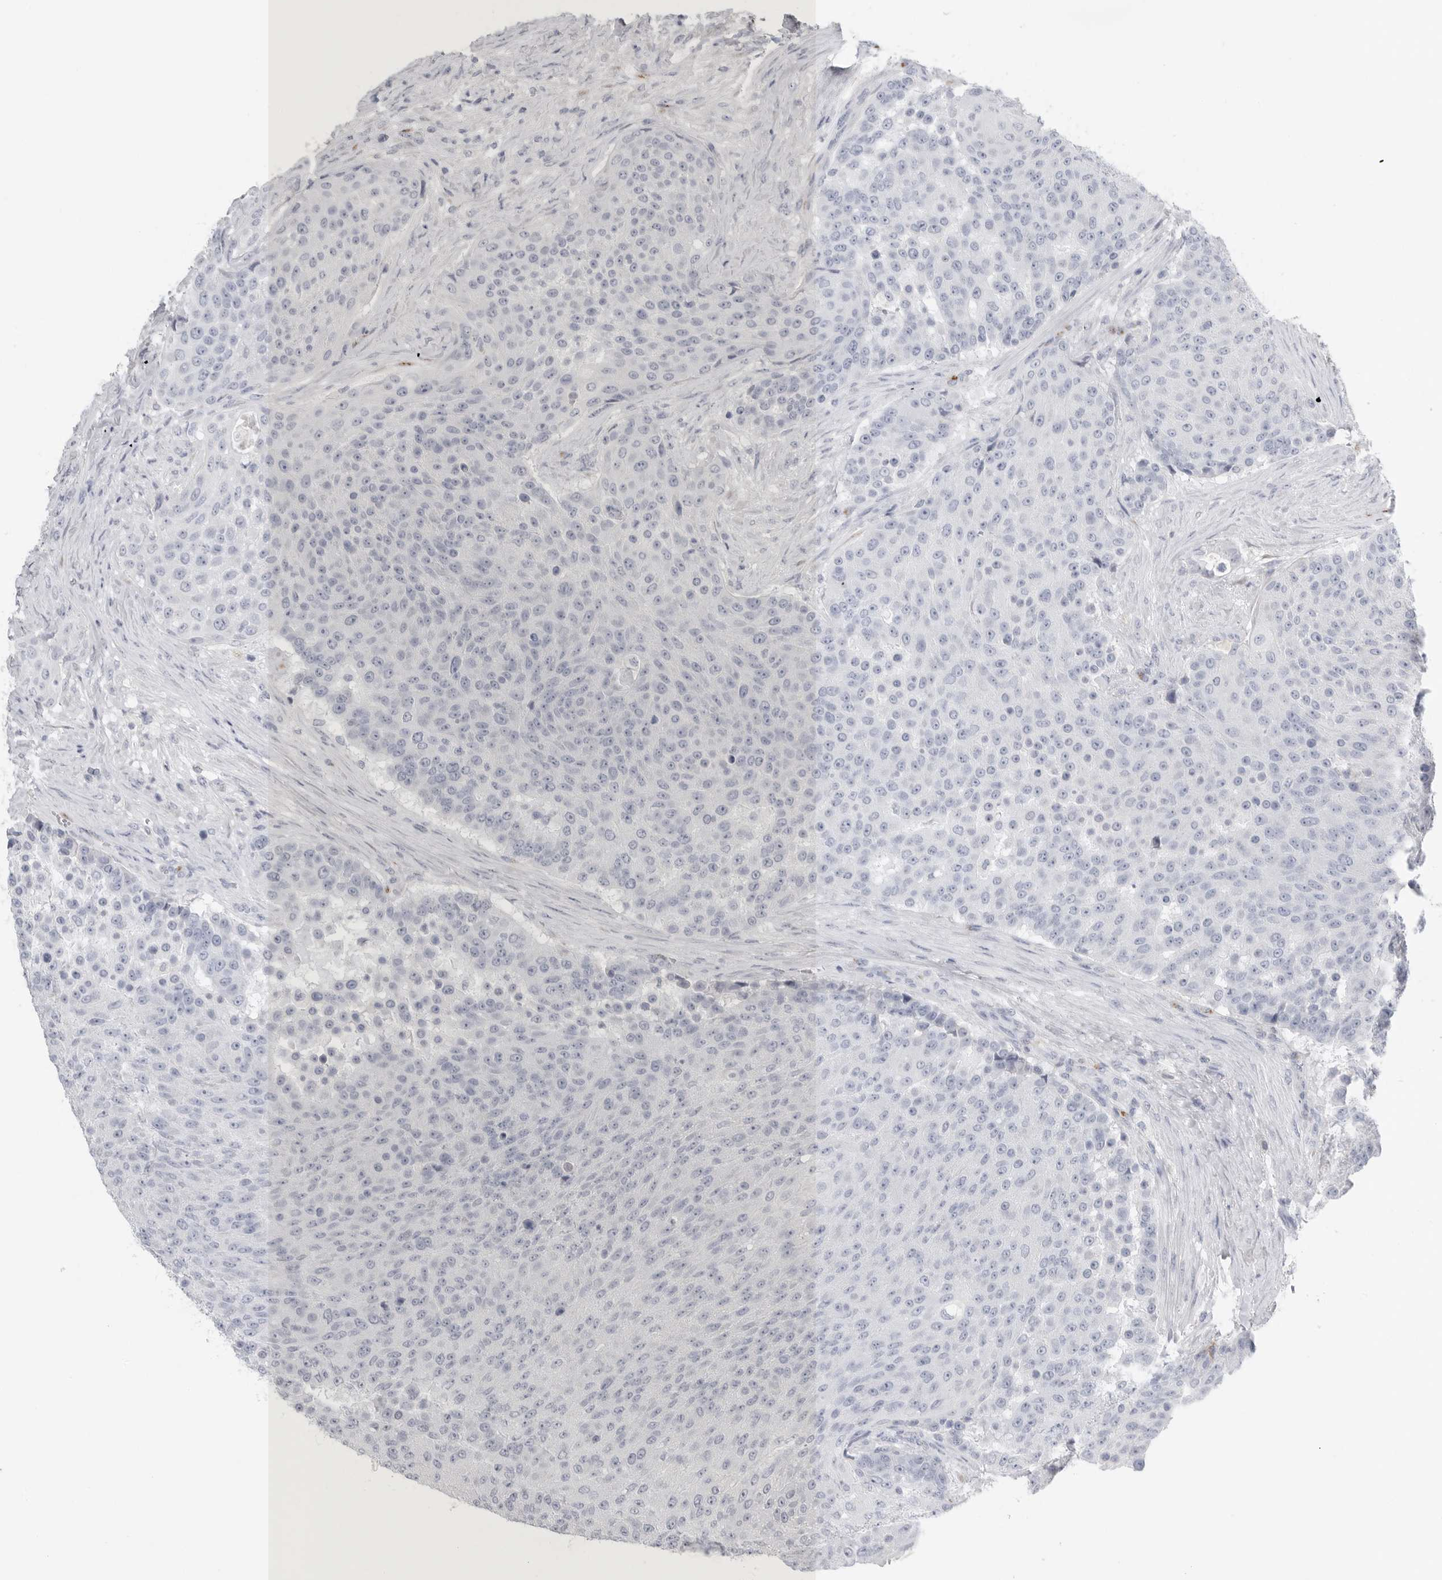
{"staining": {"intensity": "negative", "quantity": "none", "location": "none"}, "tissue": "urothelial cancer", "cell_type": "Tumor cells", "image_type": "cancer", "snomed": [{"axis": "morphology", "description": "Urothelial carcinoma, High grade"}, {"axis": "topography", "description": "Urinary bladder"}], "caption": "IHC histopathology image of human urothelial cancer stained for a protein (brown), which displays no expression in tumor cells.", "gene": "TIMP1", "patient": {"sex": "female", "age": 63}}